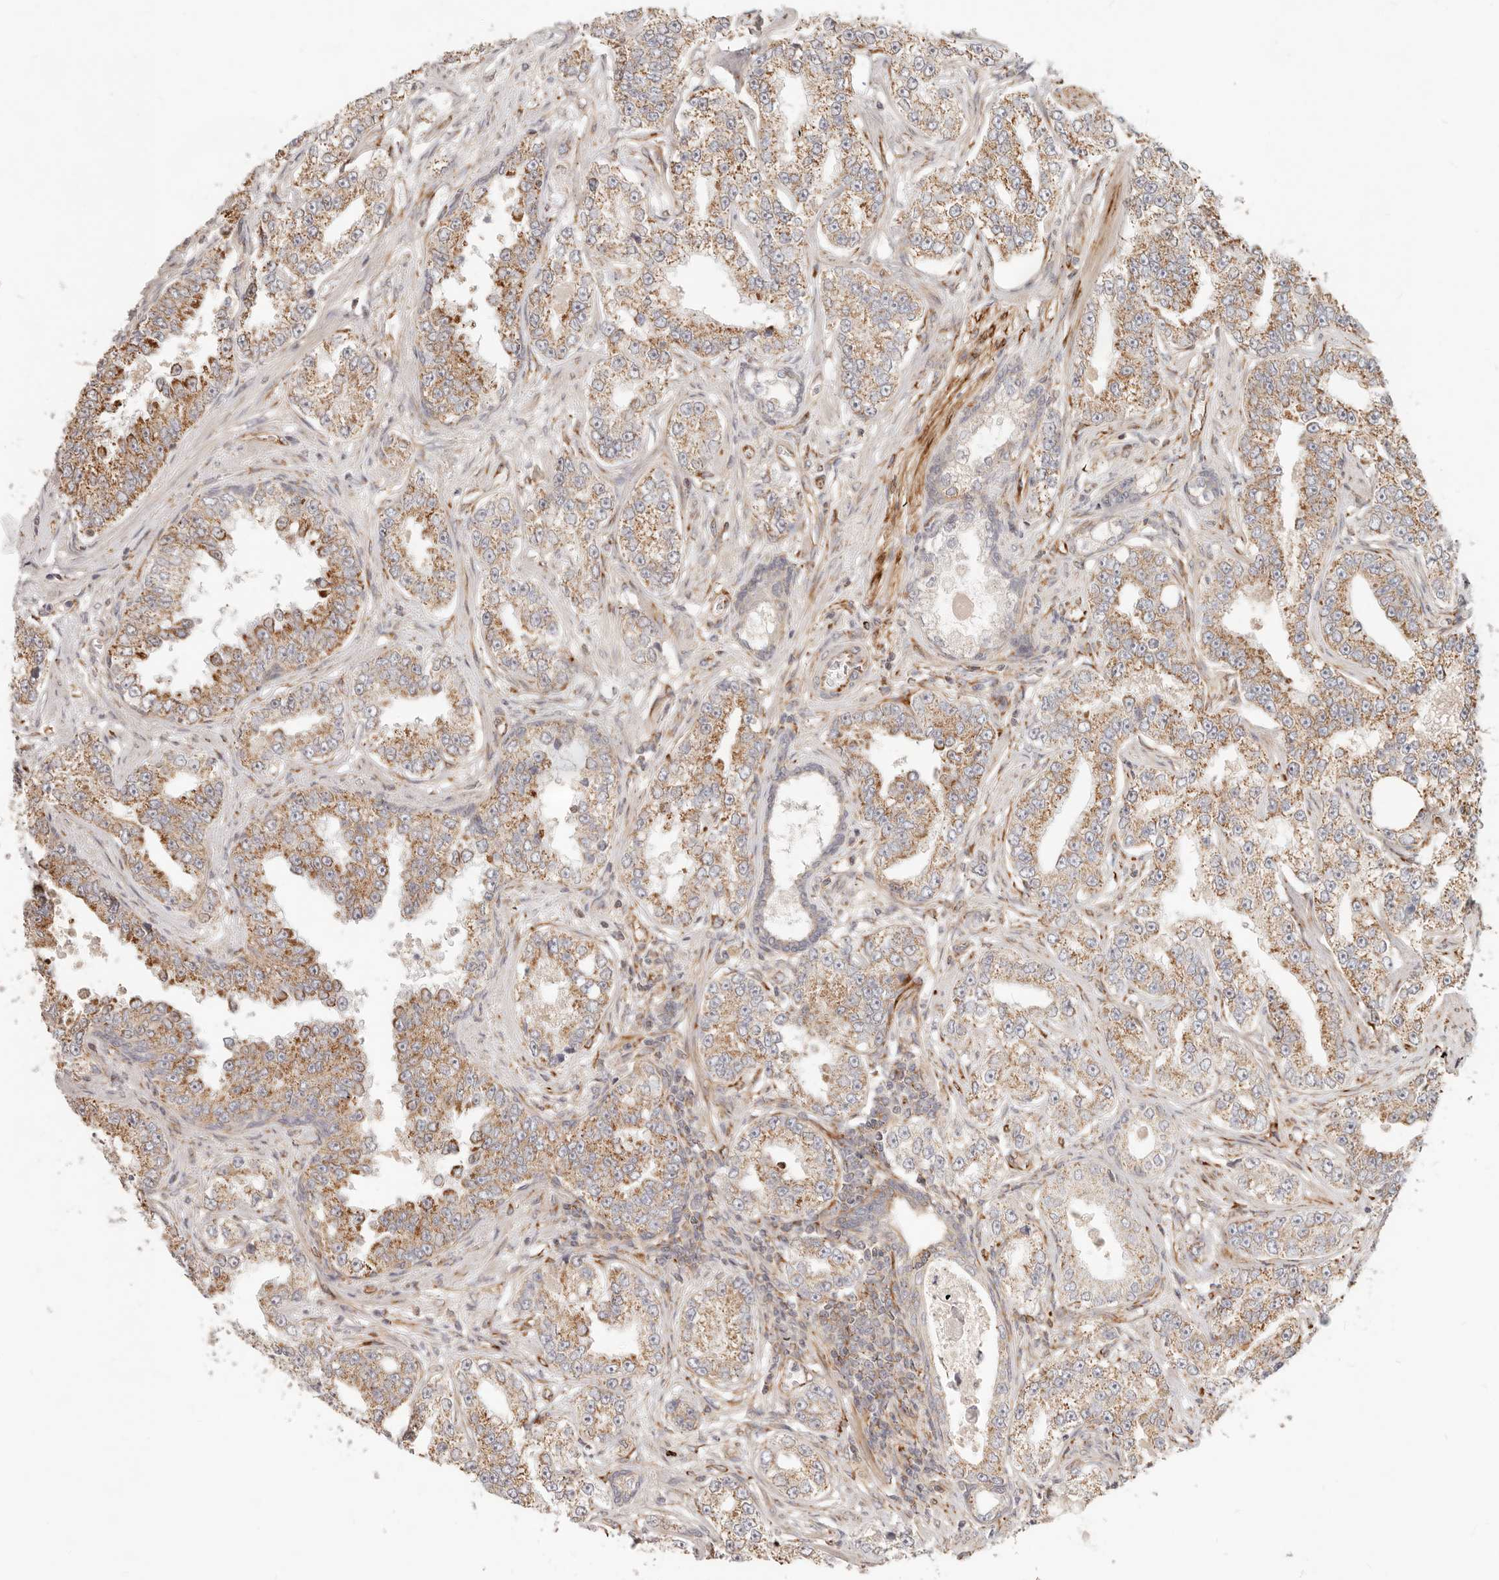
{"staining": {"intensity": "moderate", "quantity": ">75%", "location": "cytoplasmic/membranous"}, "tissue": "prostate cancer", "cell_type": "Tumor cells", "image_type": "cancer", "snomed": [{"axis": "morphology", "description": "Normal tissue, NOS"}, {"axis": "morphology", "description": "Adenocarcinoma, High grade"}, {"axis": "topography", "description": "Prostate"}], "caption": "Immunohistochemical staining of prostate adenocarcinoma (high-grade) demonstrates moderate cytoplasmic/membranous protein staining in about >75% of tumor cells. (Brightfield microscopy of DAB IHC at high magnification).", "gene": "SASS6", "patient": {"sex": "male", "age": 83}}